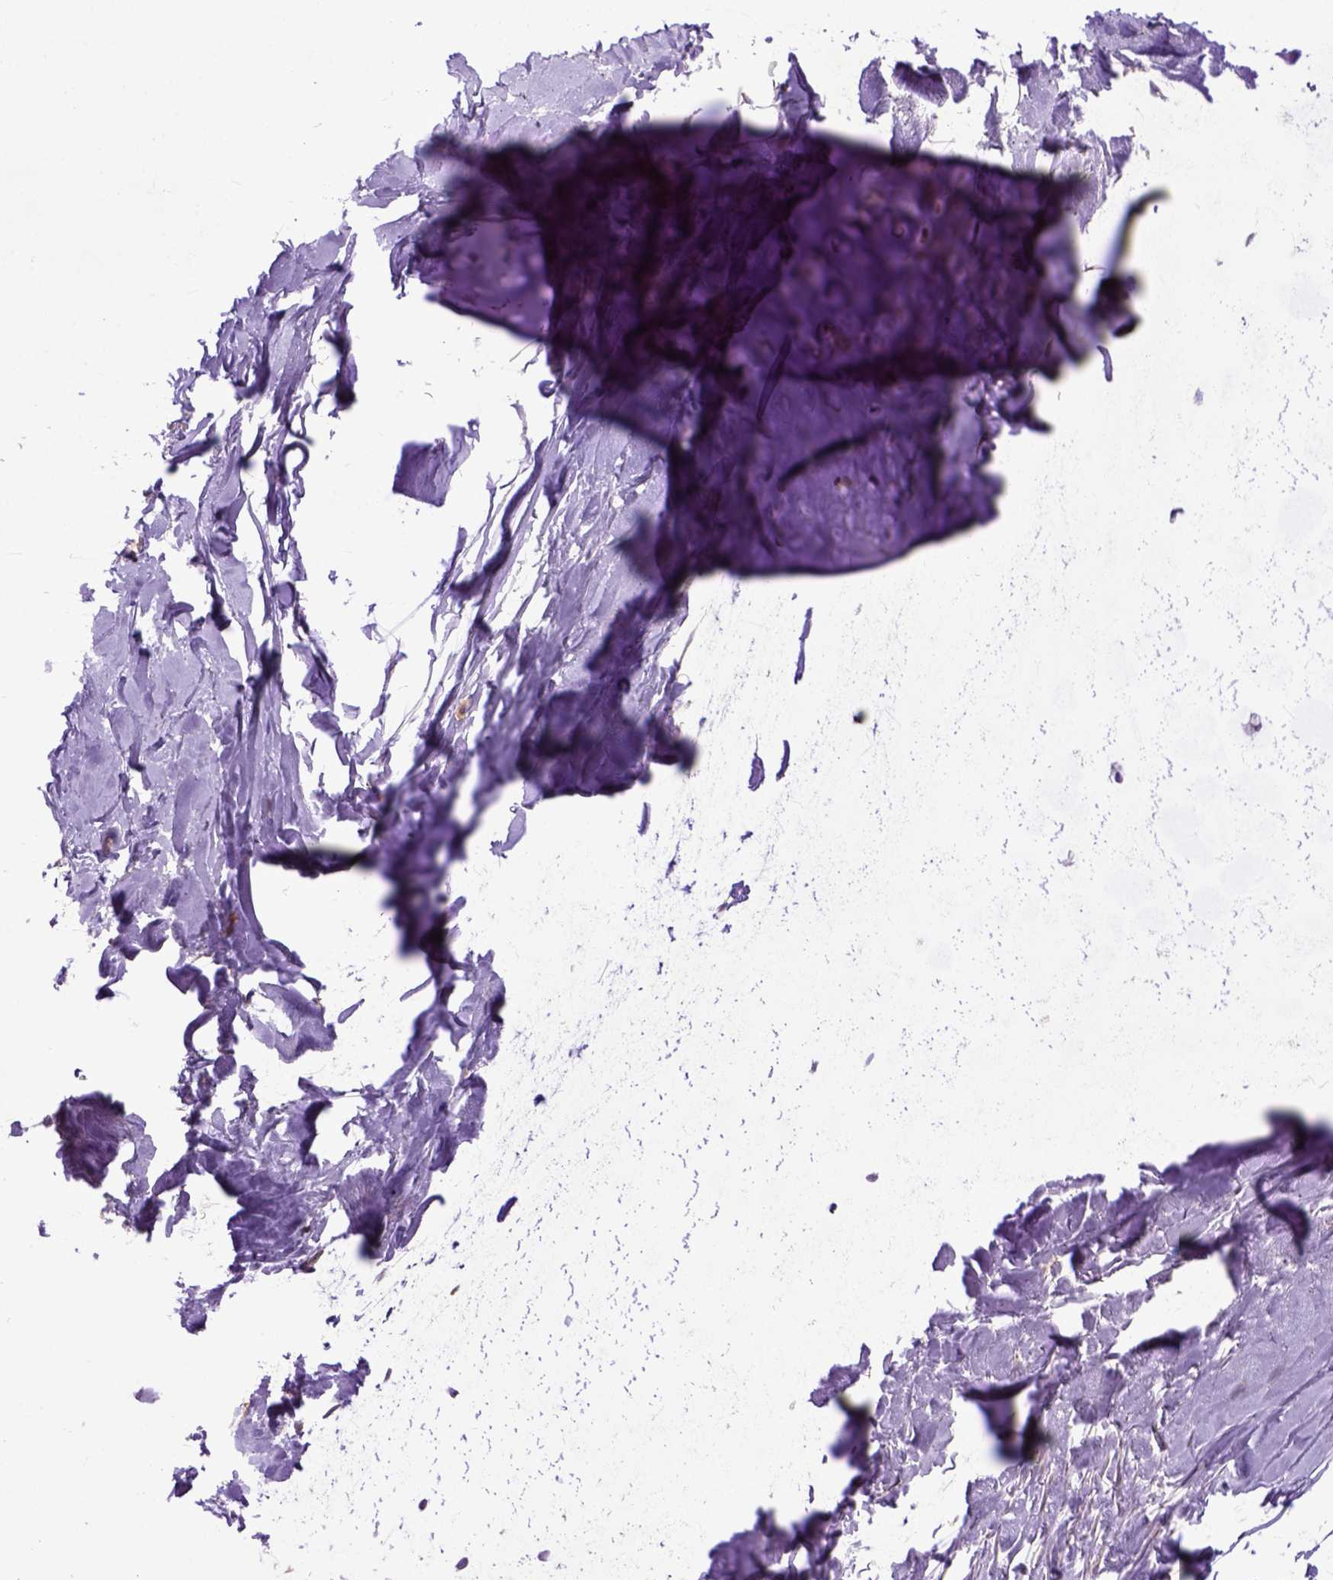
{"staining": {"intensity": "negative", "quantity": "none", "location": "none"}, "tissue": "adipose tissue", "cell_type": "Adipocytes", "image_type": "normal", "snomed": [{"axis": "morphology", "description": "Normal tissue, NOS"}, {"axis": "topography", "description": "Cartilage tissue"}, {"axis": "topography", "description": "Bronchus"}], "caption": "This is a micrograph of immunohistochemistry staining of normal adipose tissue, which shows no staining in adipocytes.", "gene": "CPNE1", "patient": {"sex": "female", "age": 79}}